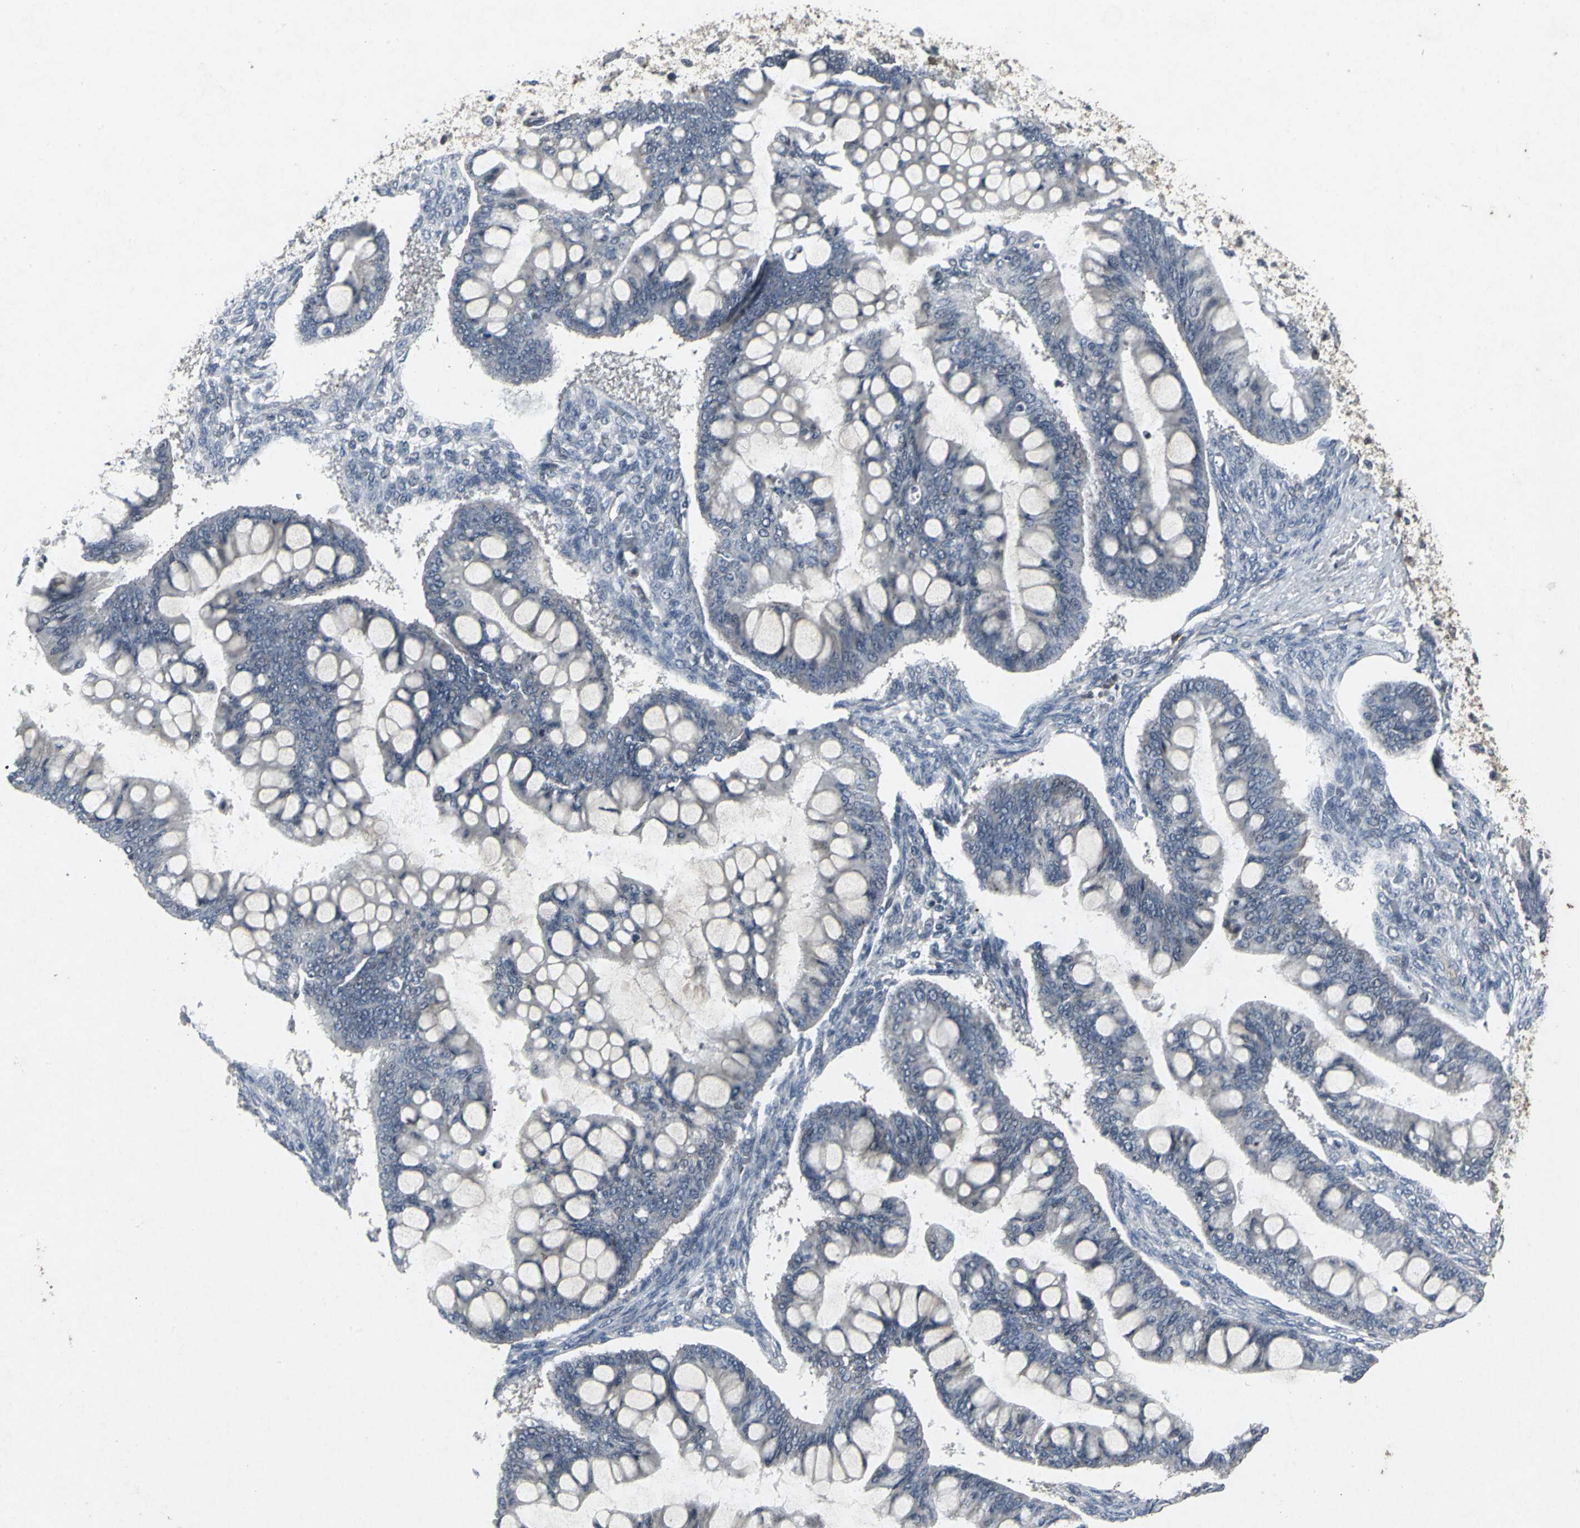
{"staining": {"intensity": "negative", "quantity": "none", "location": "none"}, "tissue": "ovarian cancer", "cell_type": "Tumor cells", "image_type": "cancer", "snomed": [{"axis": "morphology", "description": "Cystadenocarcinoma, mucinous, NOS"}, {"axis": "topography", "description": "Ovary"}], "caption": "Tumor cells show no significant expression in ovarian cancer (mucinous cystadenocarcinoma).", "gene": "BMP4", "patient": {"sex": "female", "age": 73}}